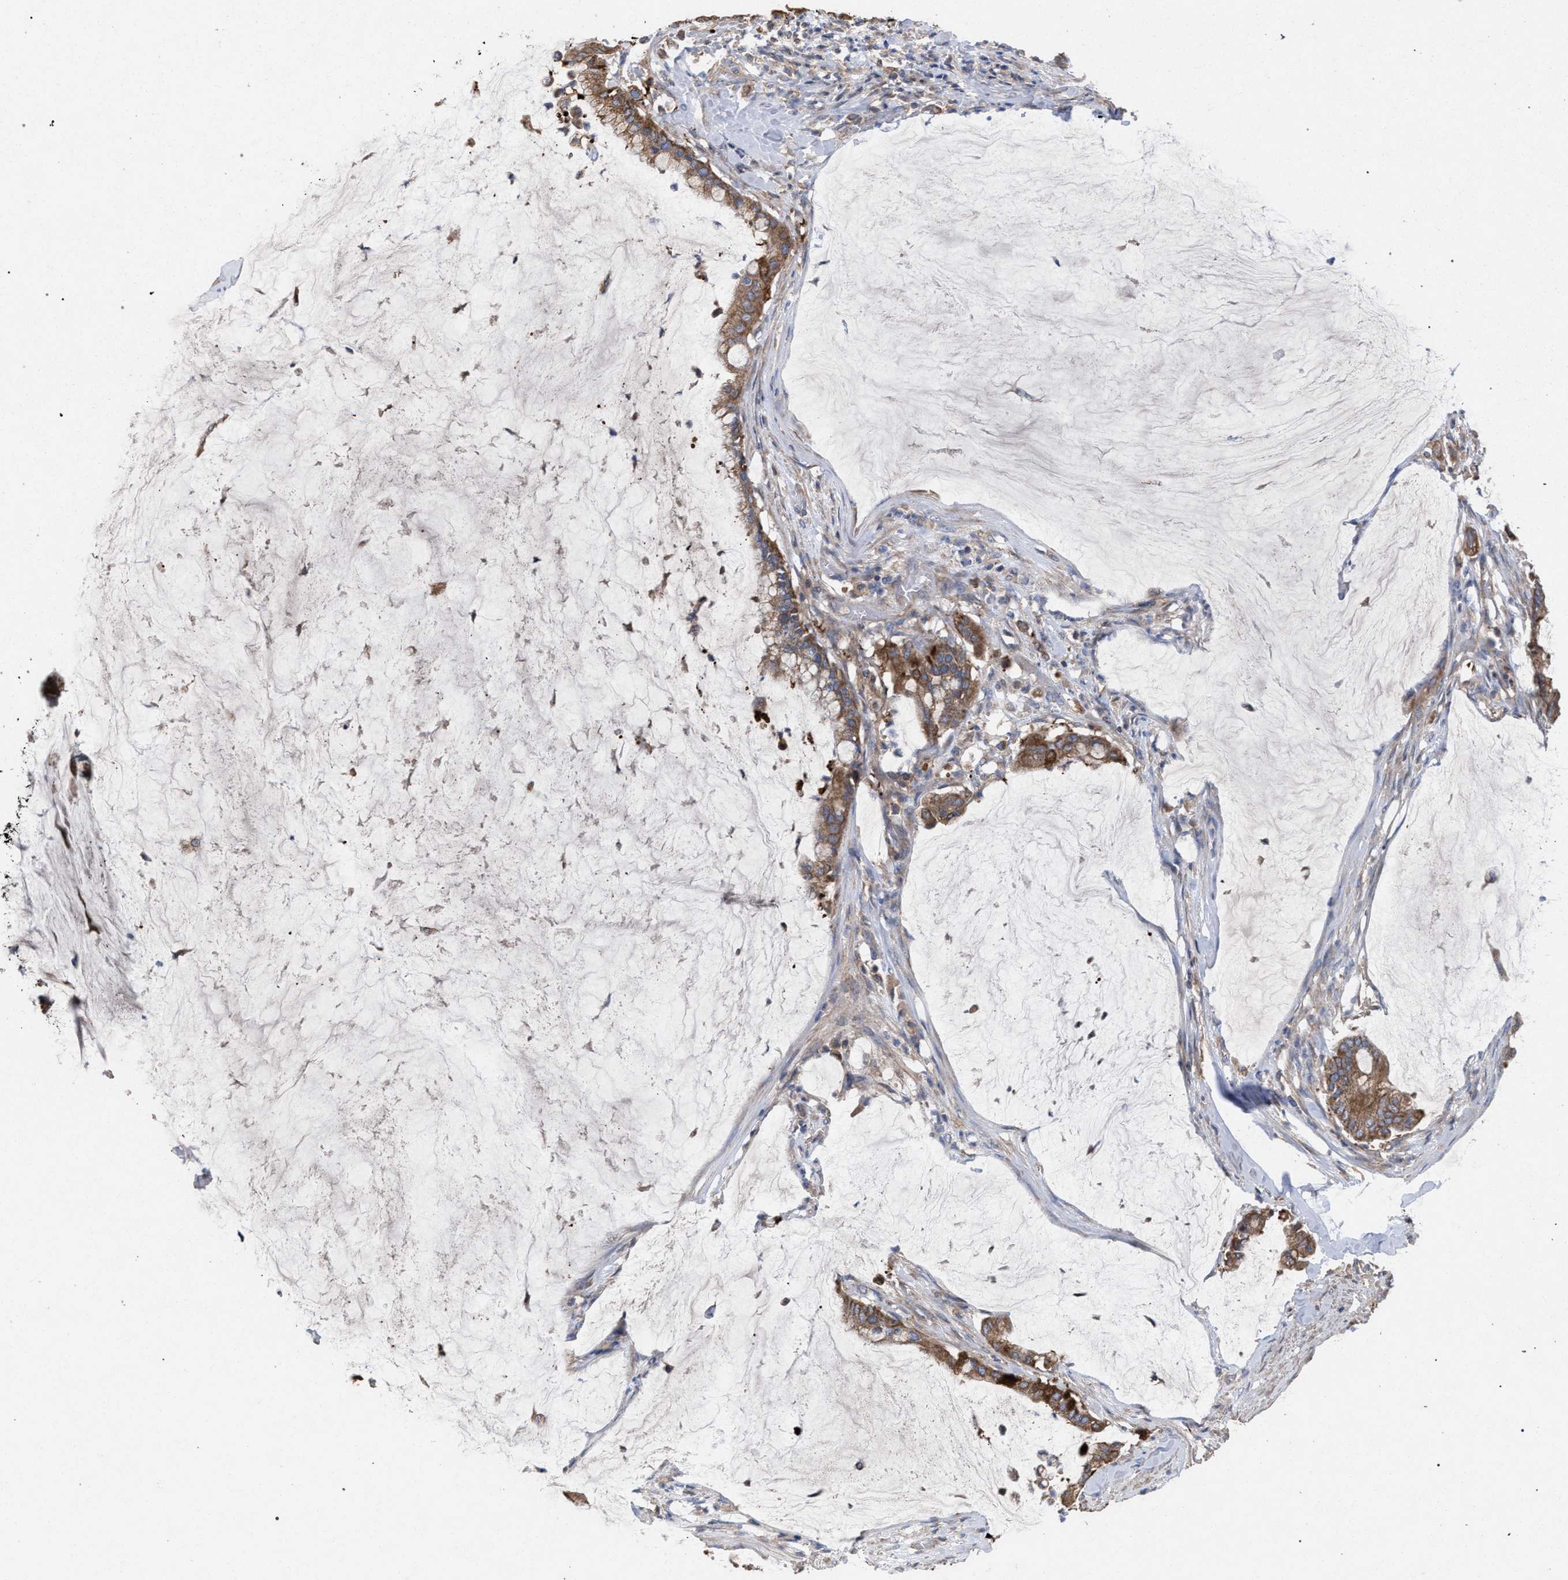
{"staining": {"intensity": "moderate", "quantity": ">75%", "location": "cytoplasmic/membranous"}, "tissue": "pancreatic cancer", "cell_type": "Tumor cells", "image_type": "cancer", "snomed": [{"axis": "morphology", "description": "Adenocarcinoma, NOS"}, {"axis": "topography", "description": "Pancreas"}], "caption": "The micrograph reveals a brown stain indicating the presence of a protein in the cytoplasmic/membranous of tumor cells in adenocarcinoma (pancreatic).", "gene": "BCL2L12", "patient": {"sex": "male", "age": 41}}